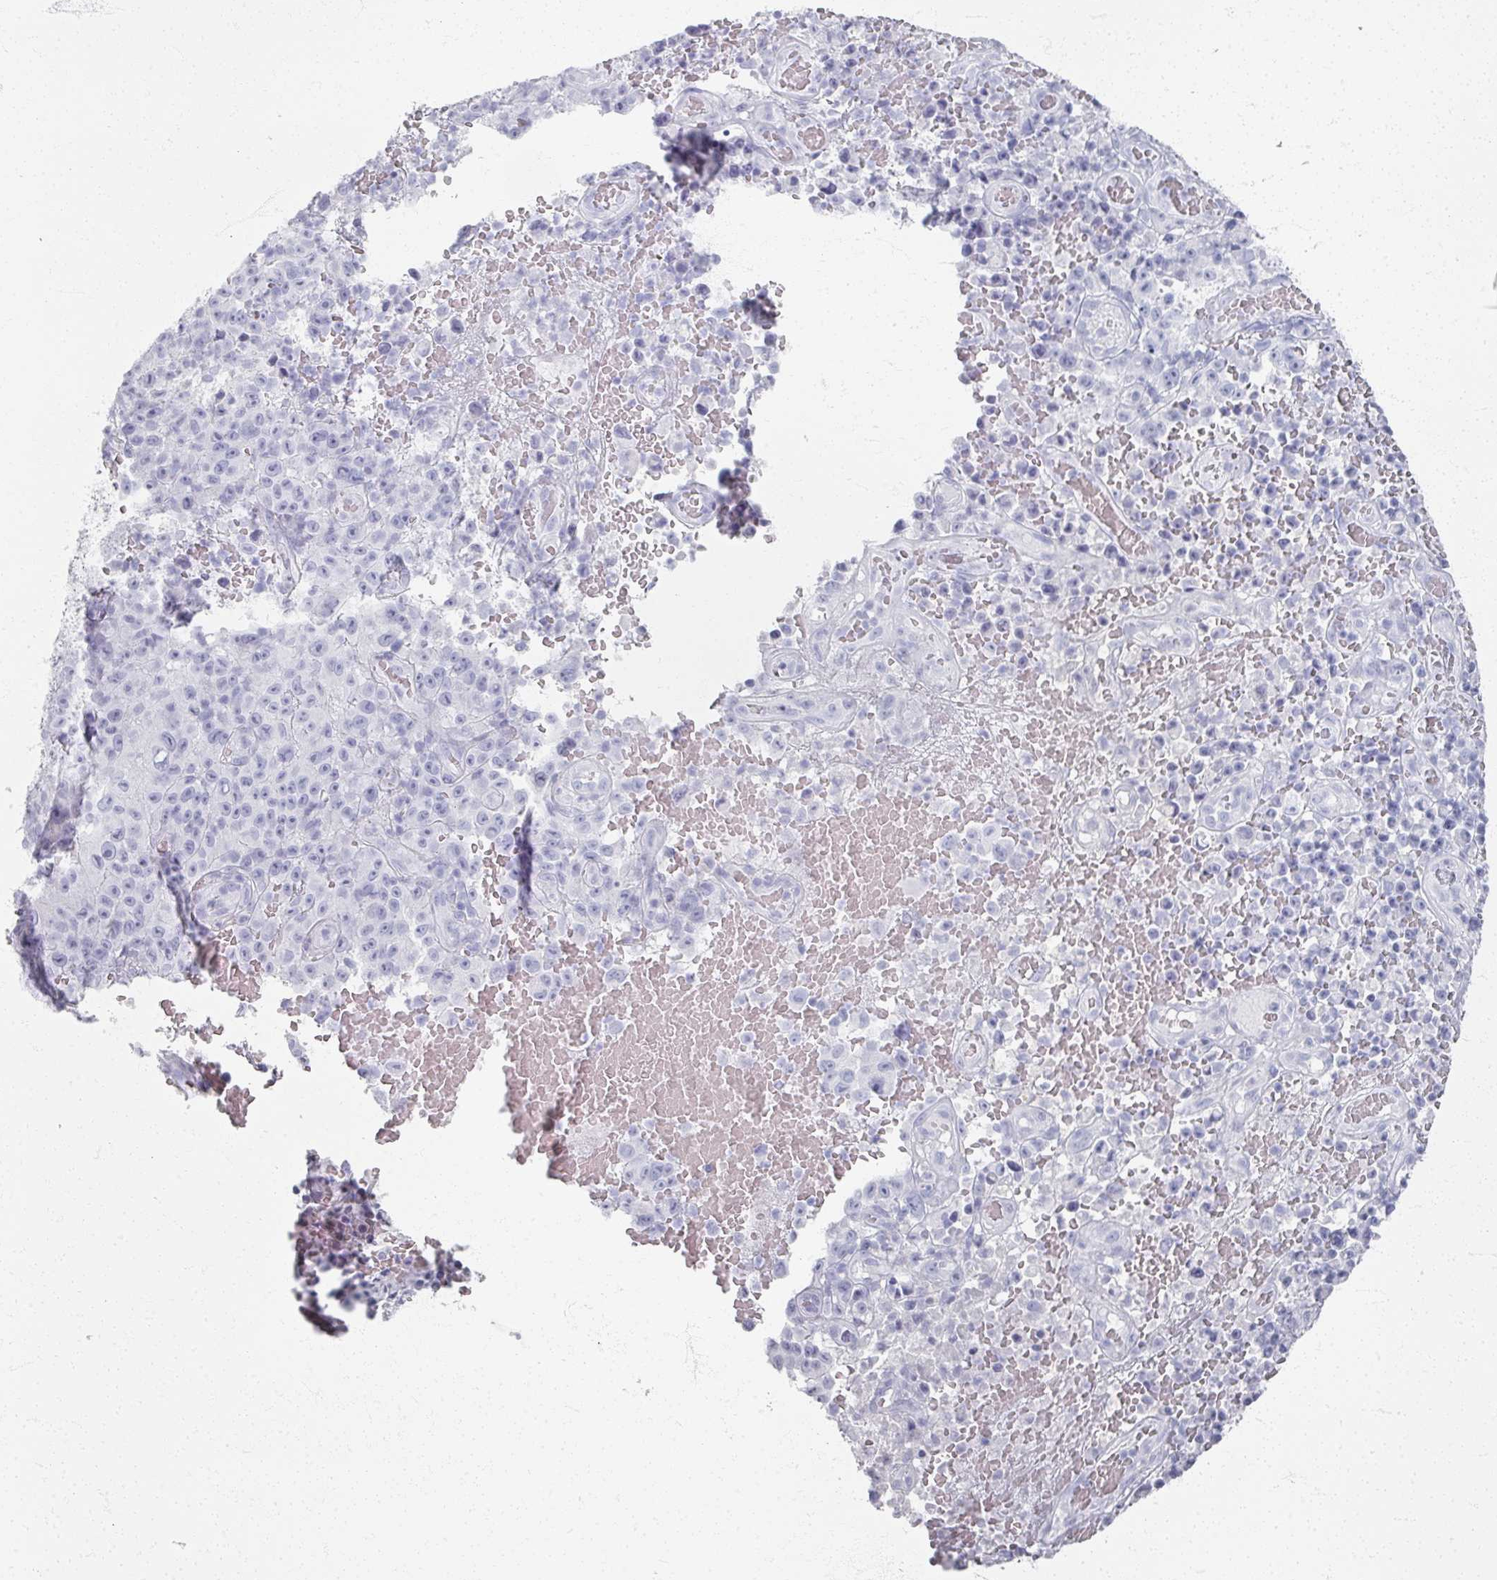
{"staining": {"intensity": "negative", "quantity": "none", "location": "none"}, "tissue": "melanoma", "cell_type": "Tumor cells", "image_type": "cancer", "snomed": [{"axis": "morphology", "description": "Malignant melanoma, NOS"}, {"axis": "topography", "description": "Skin"}], "caption": "This is an immunohistochemistry image of human melanoma. There is no staining in tumor cells.", "gene": "PSKH1", "patient": {"sex": "female", "age": 82}}